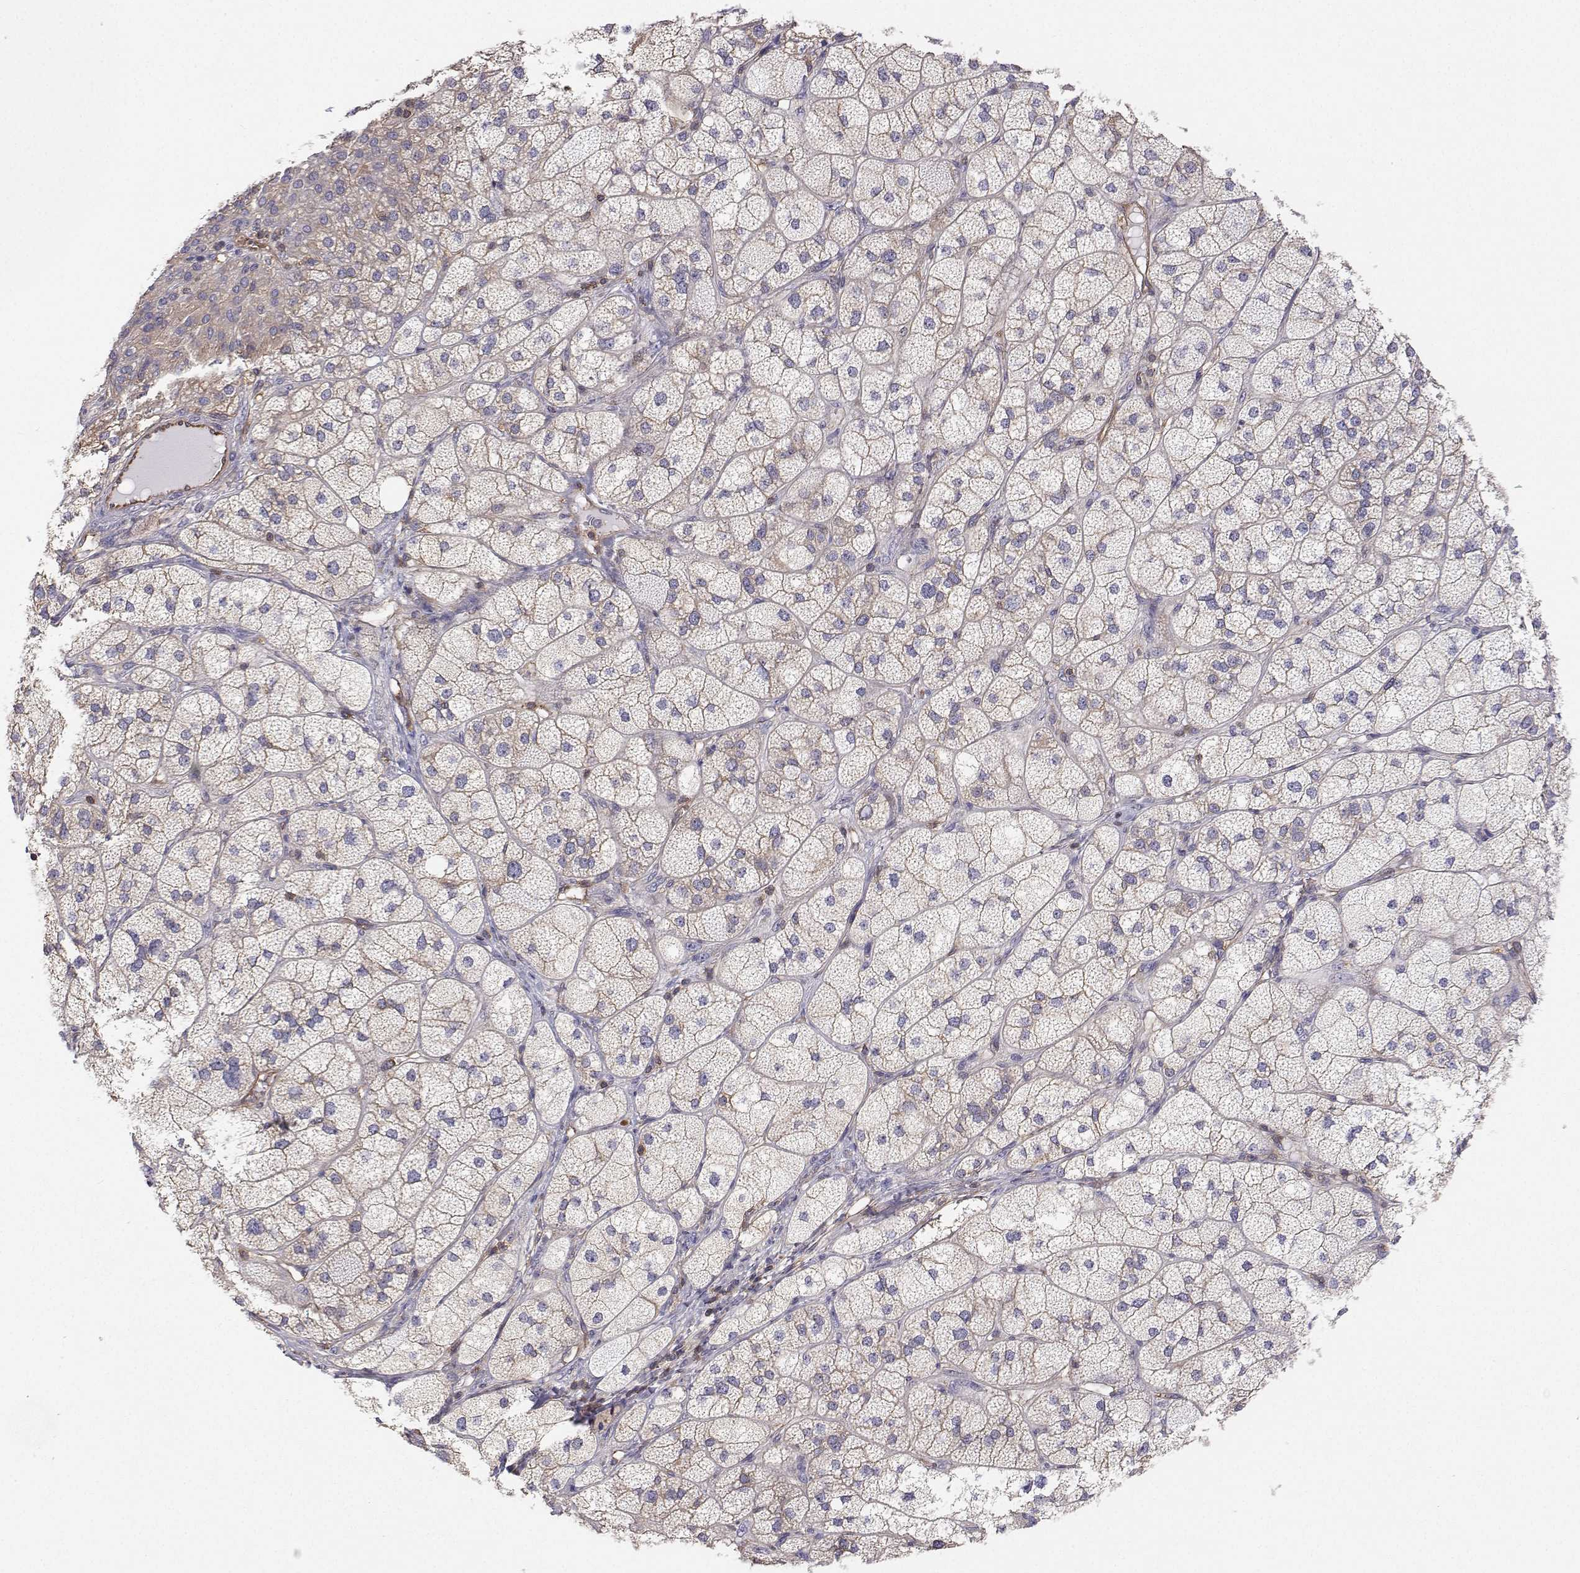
{"staining": {"intensity": "weak", "quantity": "<25%", "location": "cytoplasmic/membranous"}, "tissue": "adrenal gland", "cell_type": "Glandular cells", "image_type": "normal", "snomed": [{"axis": "morphology", "description": "Normal tissue, NOS"}, {"axis": "topography", "description": "Adrenal gland"}], "caption": "Photomicrograph shows no protein expression in glandular cells of benign adrenal gland.", "gene": "MYH9", "patient": {"sex": "female", "age": 60}}